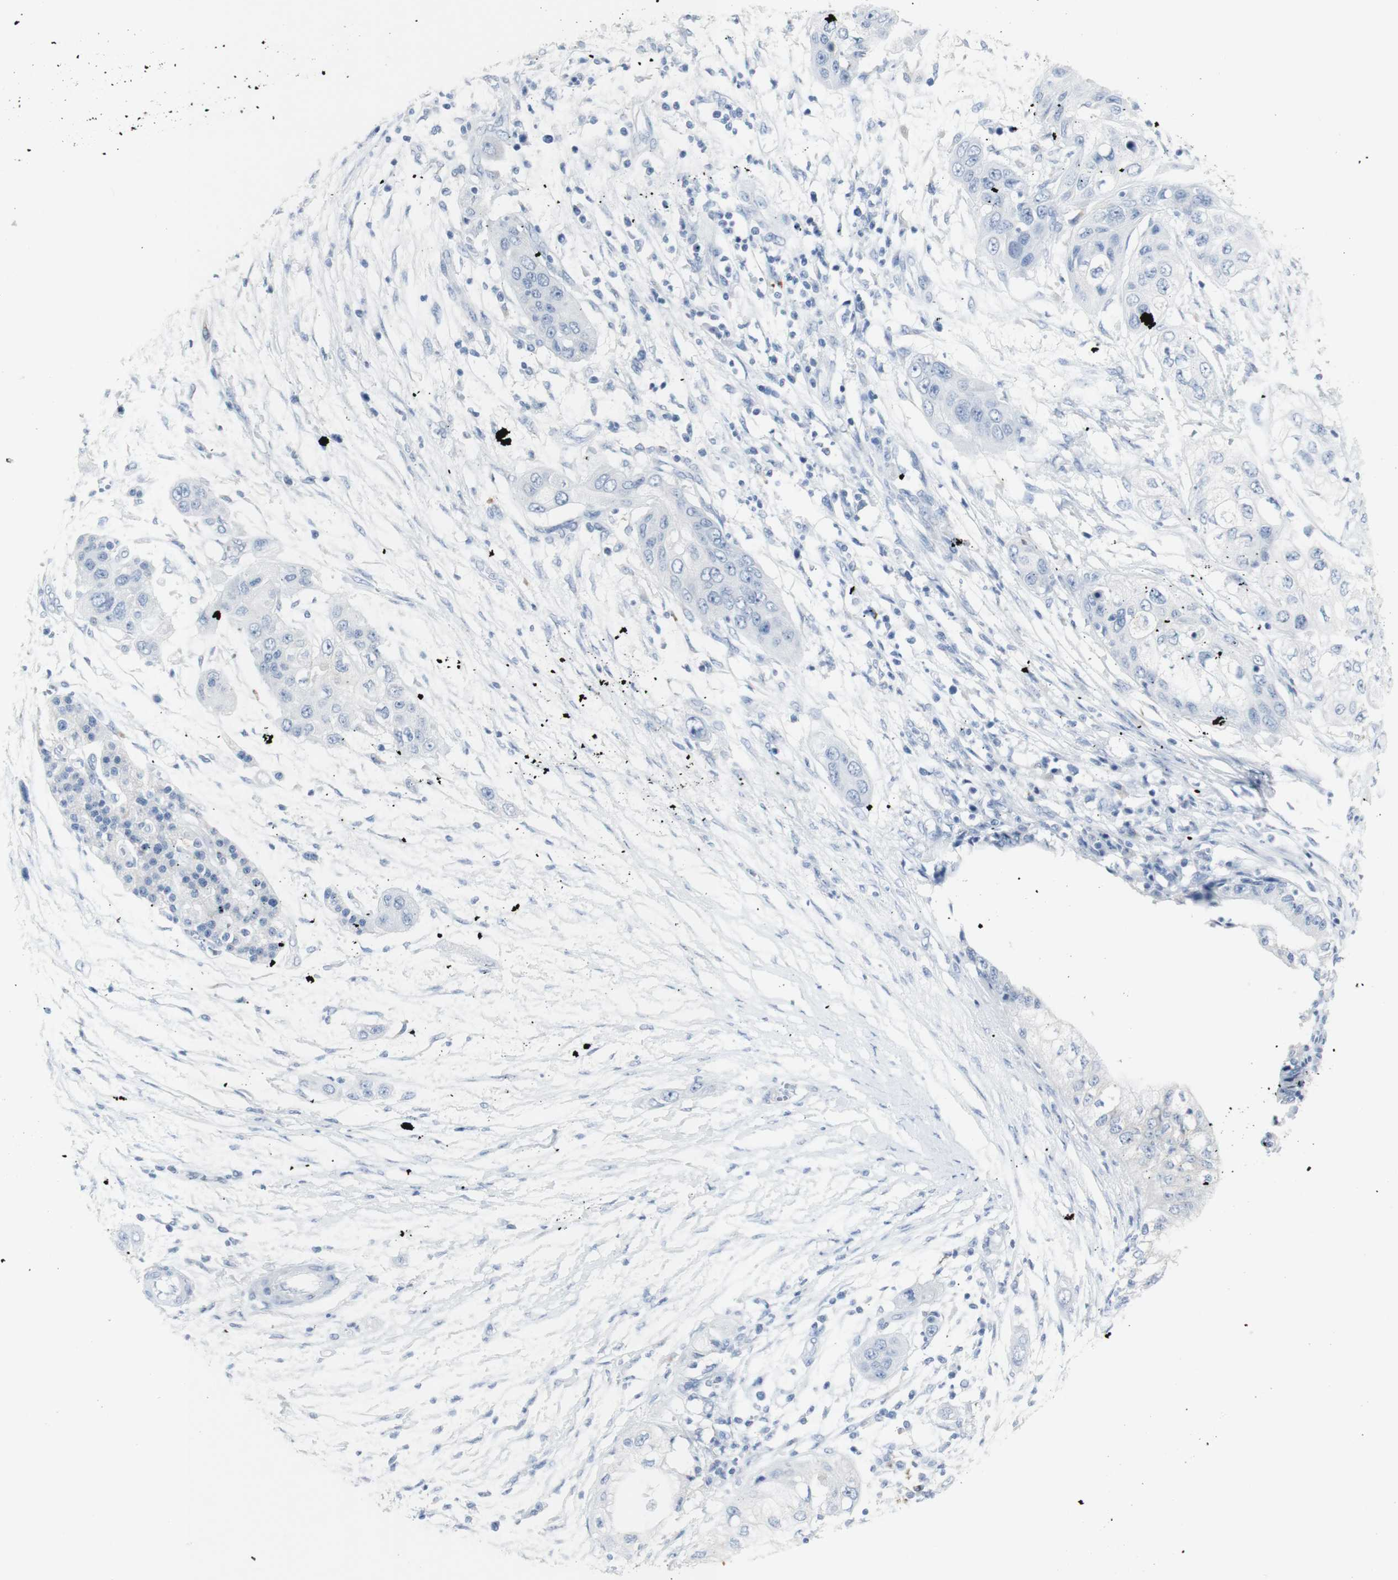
{"staining": {"intensity": "negative", "quantity": "none", "location": "none"}, "tissue": "pancreatic cancer", "cell_type": "Tumor cells", "image_type": "cancer", "snomed": [{"axis": "morphology", "description": "Adenocarcinoma, NOS"}, {"axis": "topography", "description": "Pancreas"}], "caption": "A micrograph of human pancreatic adenocarcinoma is negative for staining in tumor cells.", "gene": "CD207", "patient": {"sex": "female", "age": 70}}